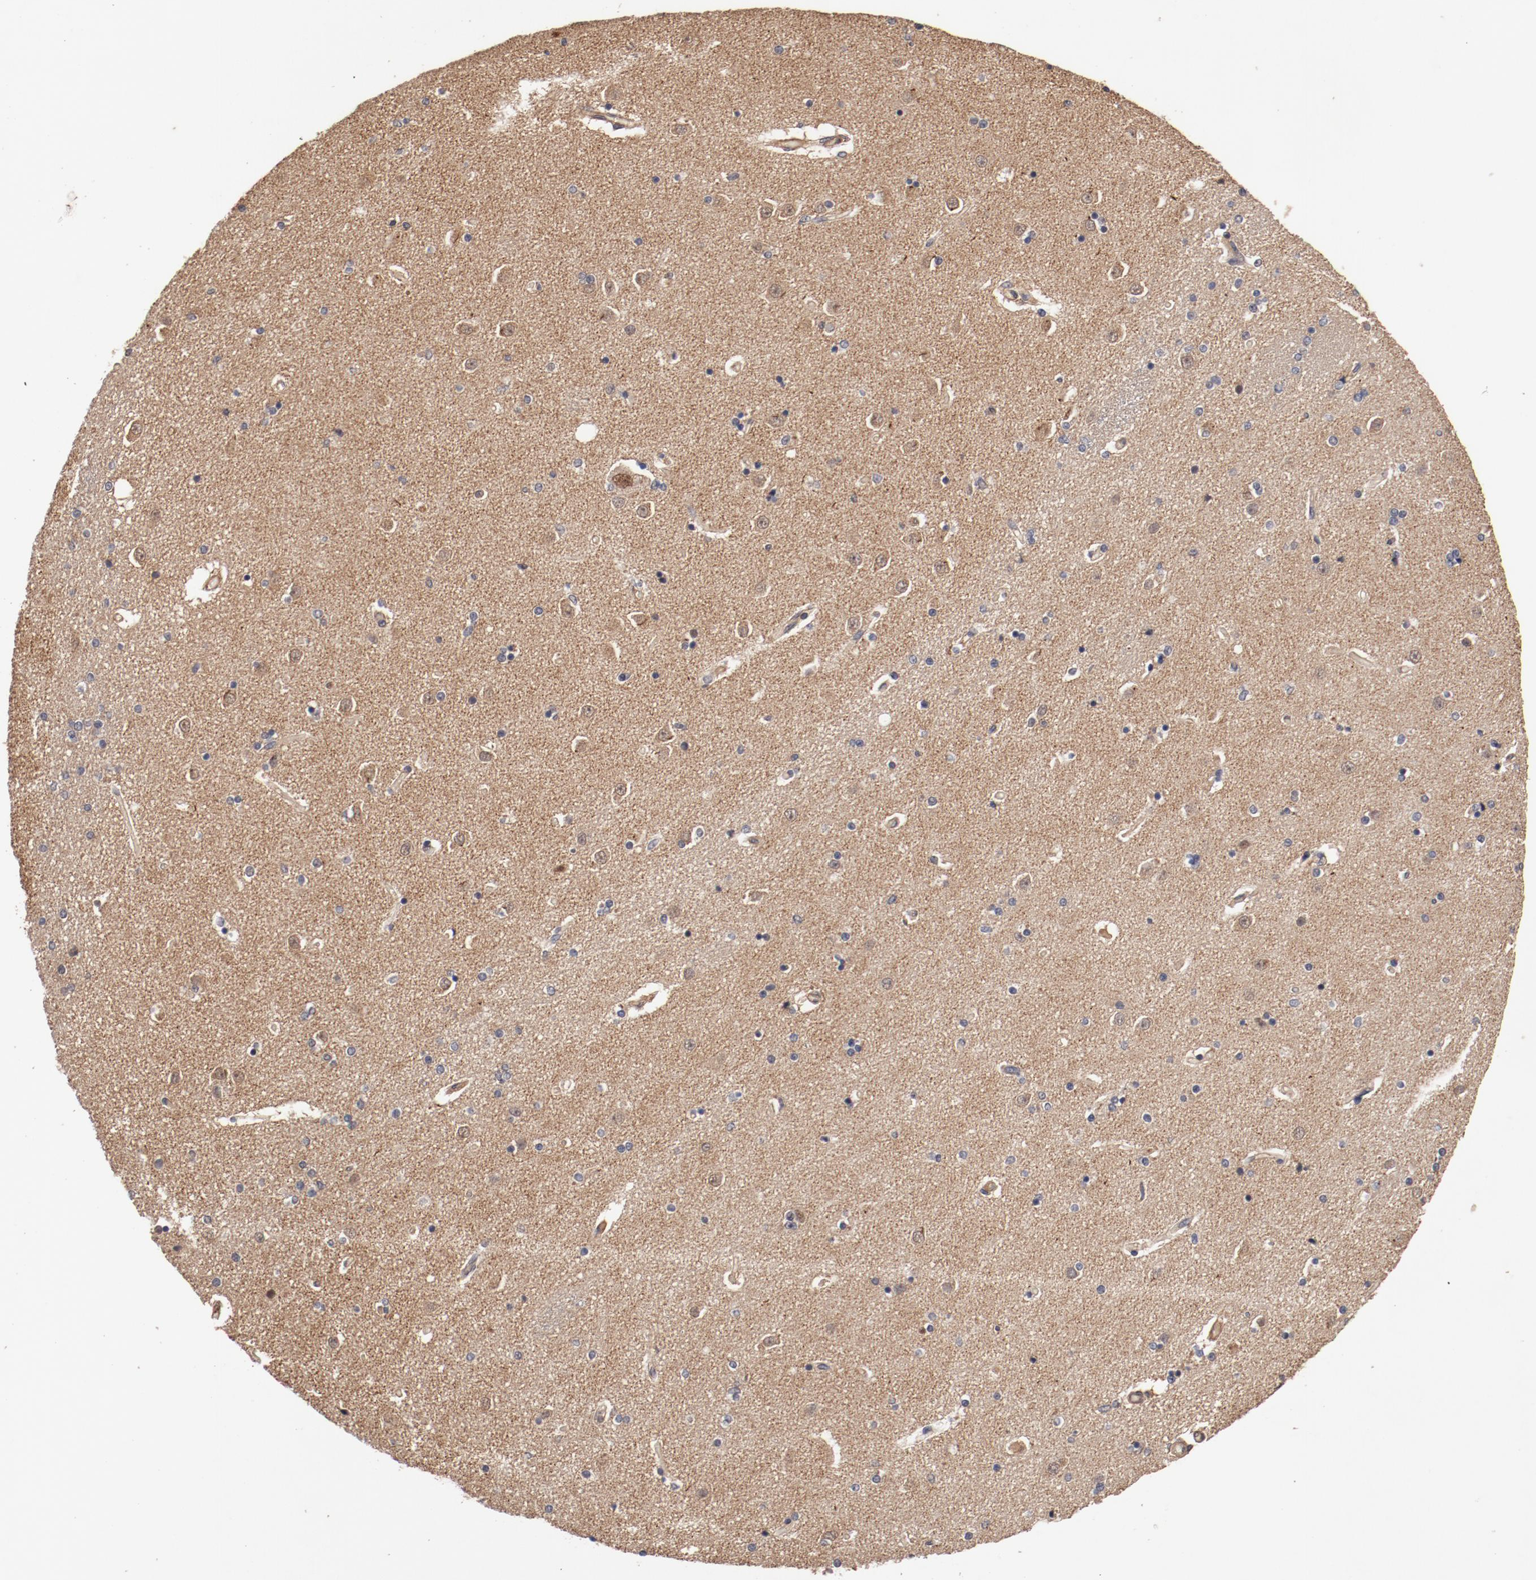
{"staining": {"intensity": "weak", "quantity": ">75%", "location": "cytoplasmic/membranous"}, "tissue": "caudate", "cell_type": "Glial cells", "image_type": "normal", "snomed": [{"axis": "morphology", "description": "Normal tissue, NOS"}, {"axis": "topography", "description": "Lateral ventricle wall"}], "caption": "DAB immunohistochemical staining of unremarkable caudate displays weak cytoplasmic/membranous protein staining in approximately >75% of glial cells.", "gene": "GUF1", "patient": {"sex": "female", "age": 54}}